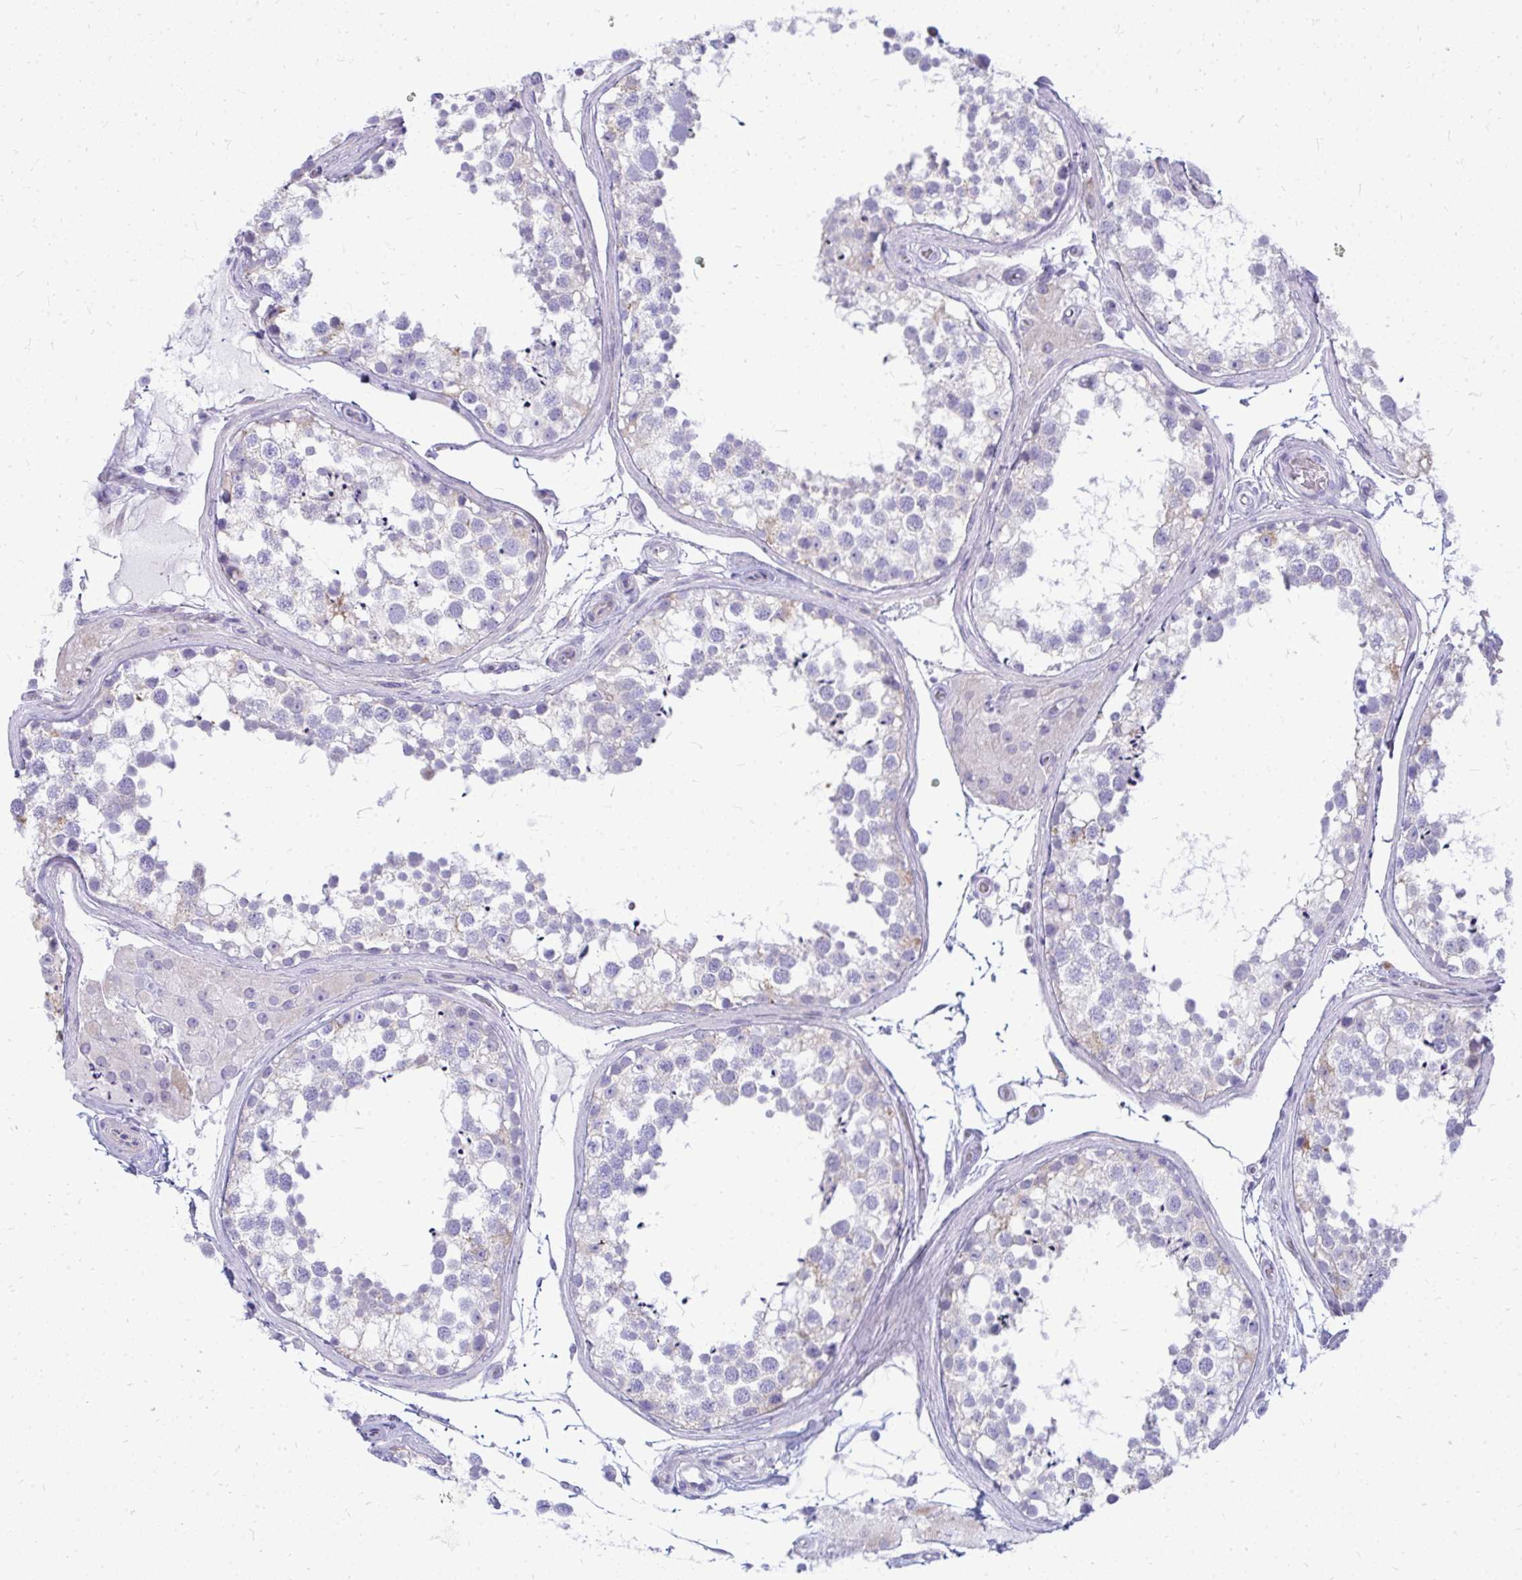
{"staining": {"intensity": "negative", "quantity": "none", "location": "none"}, "tissue": "testis", "cell_type": "Cells in seminiferous ducts", "image_type": "normal", "snomed": [{"axis": "morphology", "description": "Normal tissue, NOS"}, {"axis": "morphology", "description": "Seminoma, NOS"}, {"axis": "topography", "description": "Testis"}], "caption": "This histopathology image is of unremarkable testis stained with immunohistochemistry to label a protein in brown with the nuclei are counter-stained blue. There is no expression in cells in seminiferous ducts.", "gene": "TSPEAR", "patient": {"sex": "male", "age": 65}}